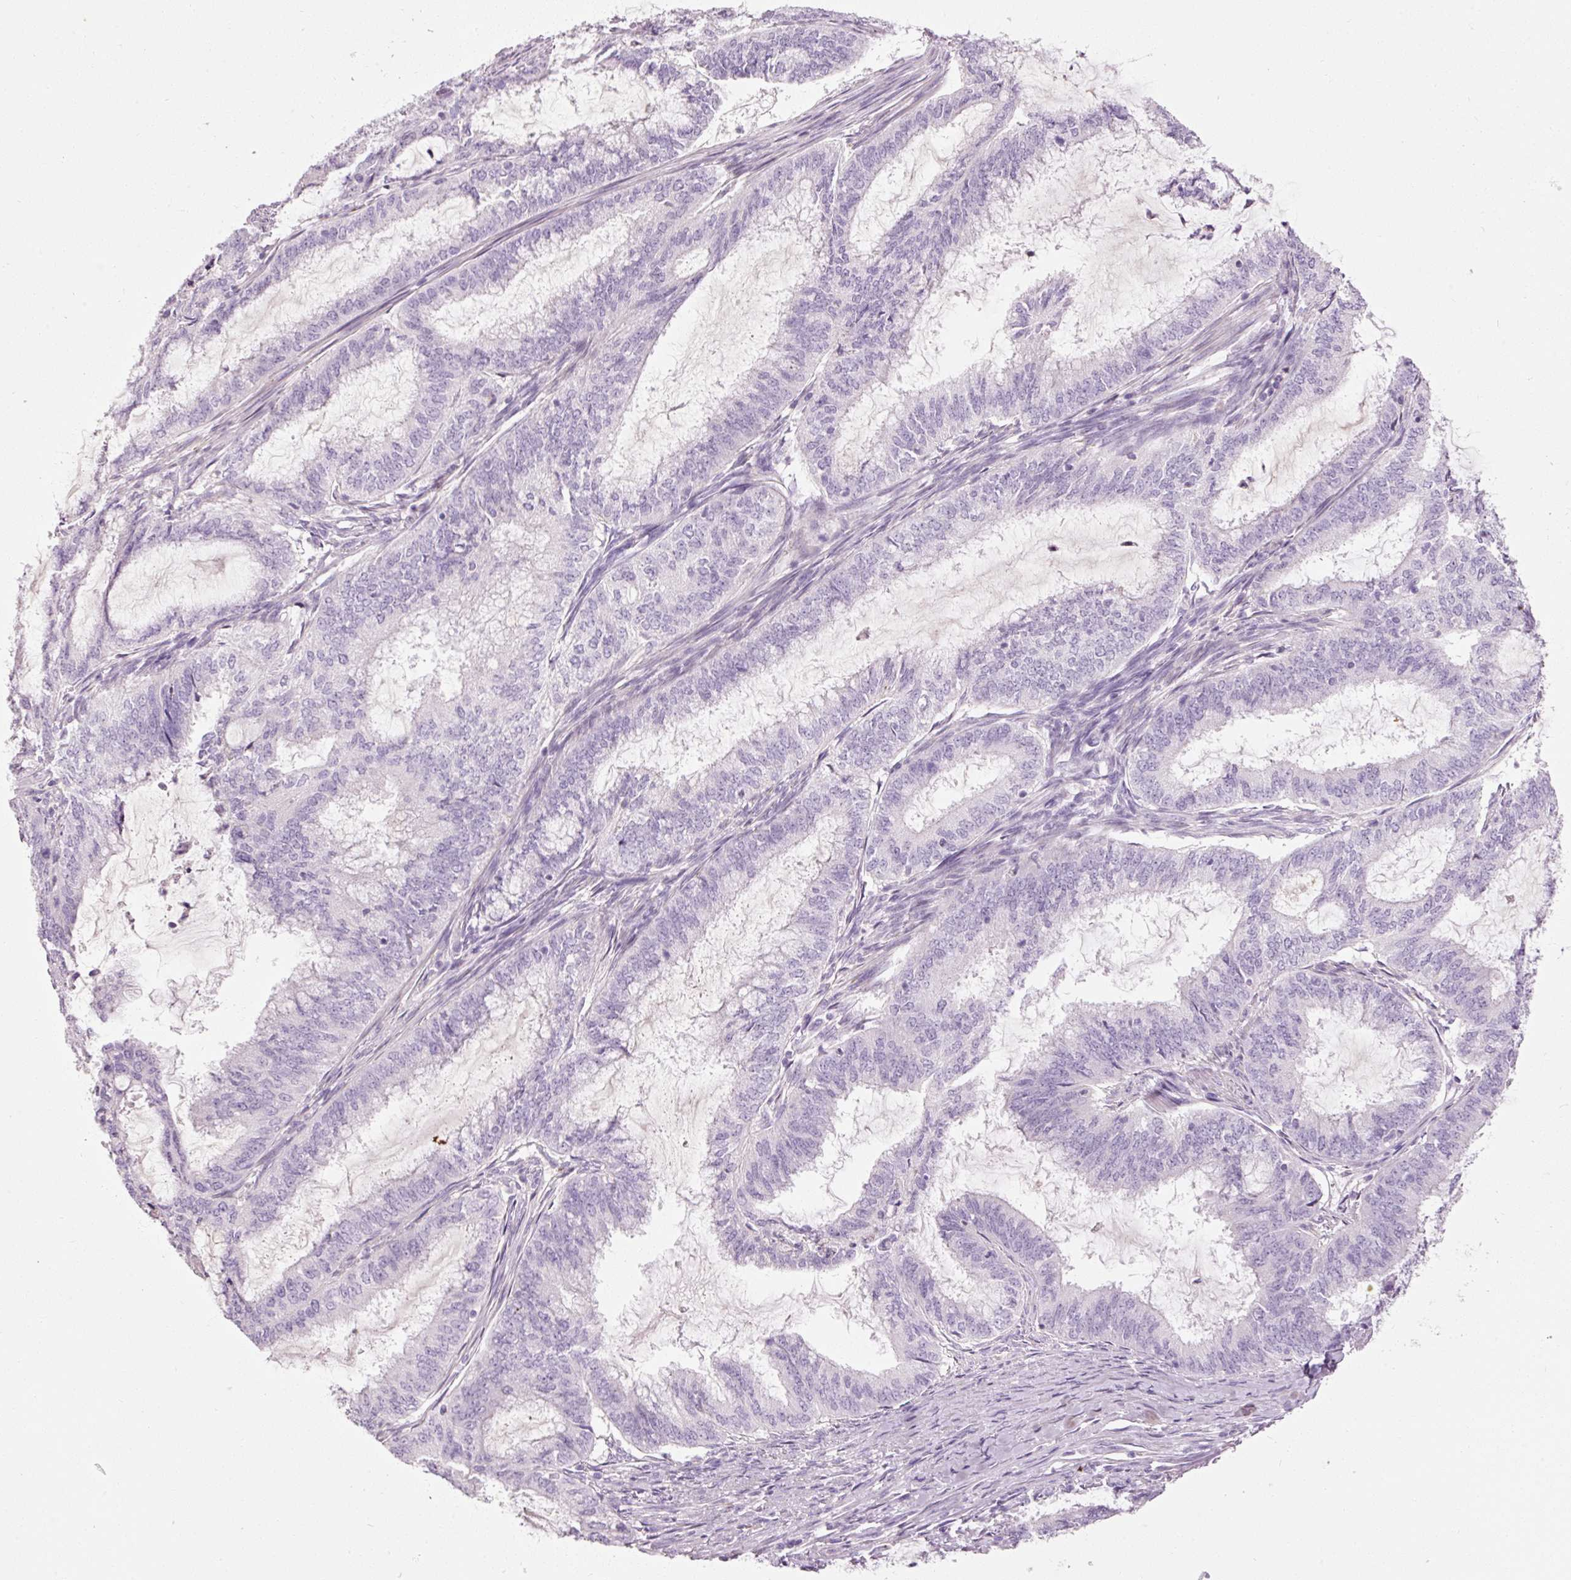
{"staining": {"intensity": "negative", "quantity": "none", "location": "none"}, "tissue": "endometrial cancer", "cell_type": "Tumor cells", "image_type": "cancer", "snomed": [{"axis": "morphology", "description": "Adenocarcinoma, NOS"}, {"axis": "topography", "description": "Endometrium"}], "caption": "An image of adenocarcinoma (endometrial) stained for a protein displays no brown staining in tumor cells. (DAB (3,3'-diaminobenzidine) immunohistochemistry (IHC) with hematoxylin counter stain).", "gene": "MUC5AC", "patient": {"sex": "female", "age": 51}}